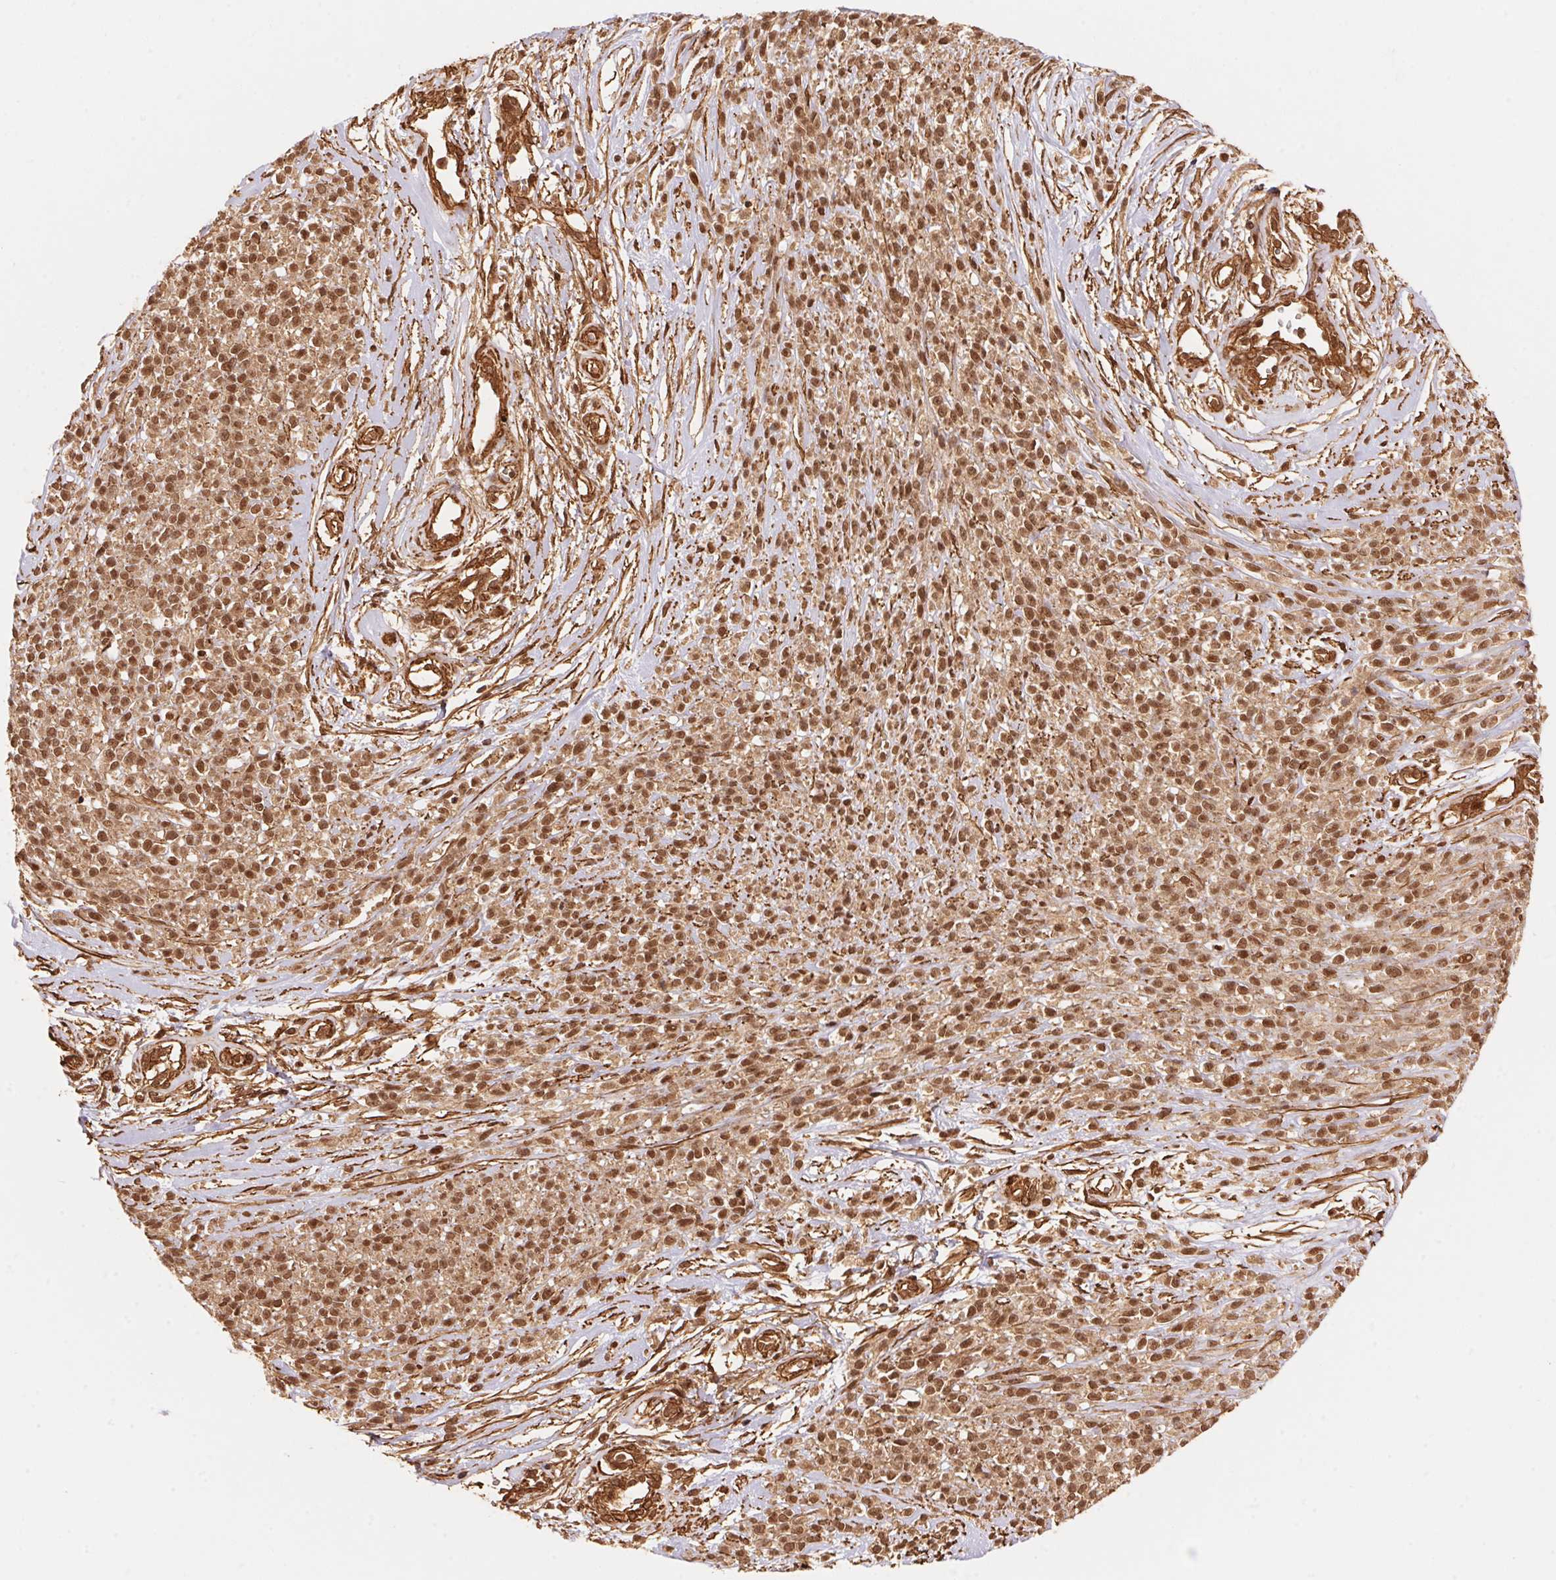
{"staining": {"intensity": "moderate", "quantity": ">75%", "location": "nuclear"}, "tissue": "melanoma", "cell_type": "Tumor cells", "image_type": "cancer", "snomed": [{"axis": "morphology", "description": "Malignant melanoma, NOS"}, {"axis": "topography", "description": "Skin"}, {"axis": "topography", "description": "Skin of trunk"}], "caption": "Moderate nuclear staining is identified in approximately >75% of tumor cells in melanoma.", "gene": "TNIP2", "patient": {"sex": "male", "age": 74}}